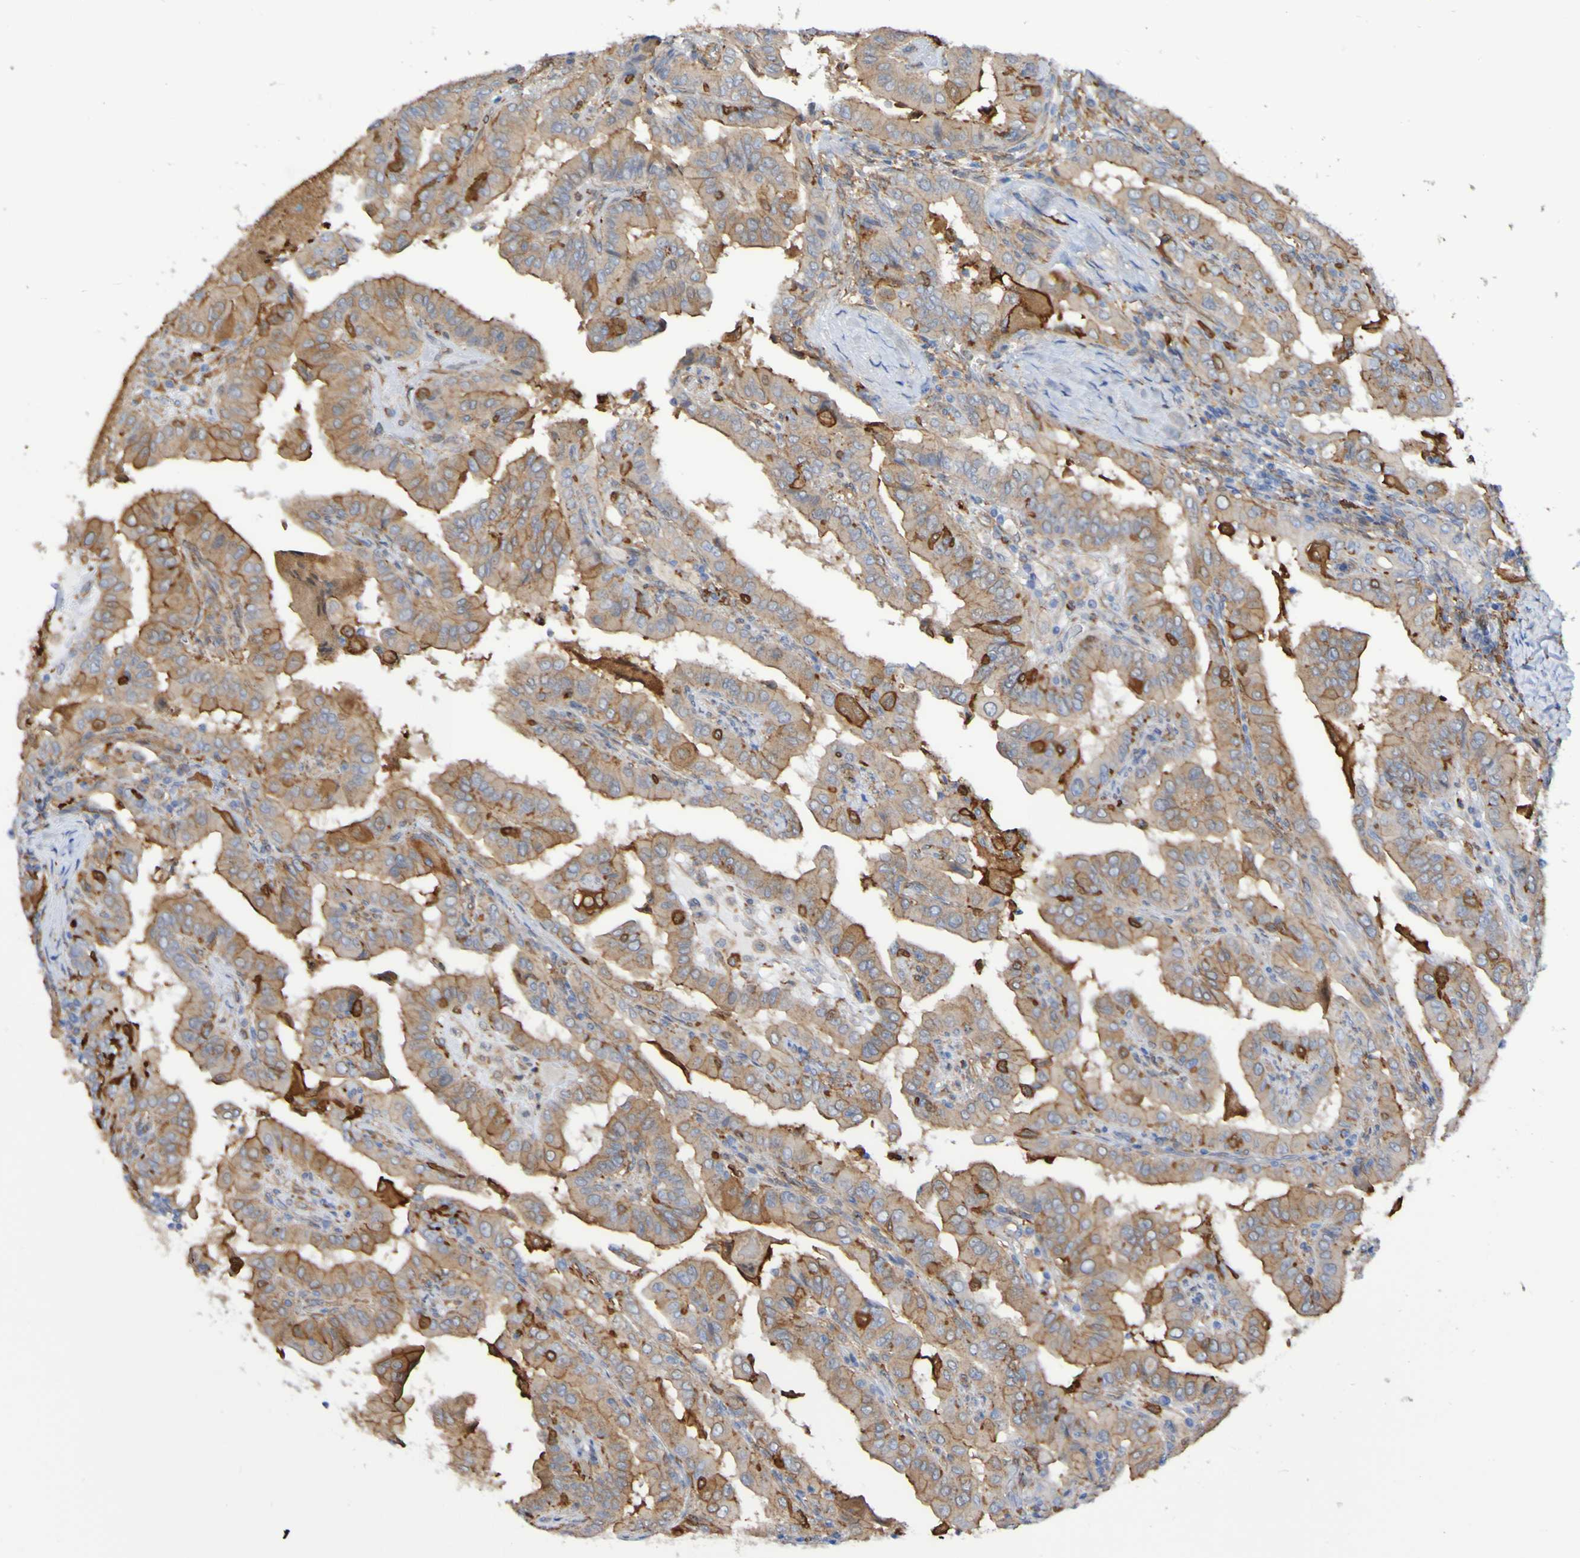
{"staining": {"intensity": "moderate", "quantity": ">75%", "location": "cytoplasmic/membranous"}, "tissue": "thyroid cancer", "cell_type": "Tumor cells", "image_type": "cancer", "snomed": [{"axis": "morphology", "description": "Papillary adenocarcinoma, NOS"}, {"axis": "topography", "description": "Thyroid gland"}], "caption": "Immunohistochemistry histopathology image of neoplastic tissue: human thyroid papillary adenocarcinoma stained using immunohistochemistry (IHC) shows medium levels of moderate protein expression localized specifically in the cytoplasmic/membranous of tumor cells, appearing as a cytoplasmic/membranous brown color.", "gene": "SCRG1", "patient": {"sex": "male", "age": 33}}